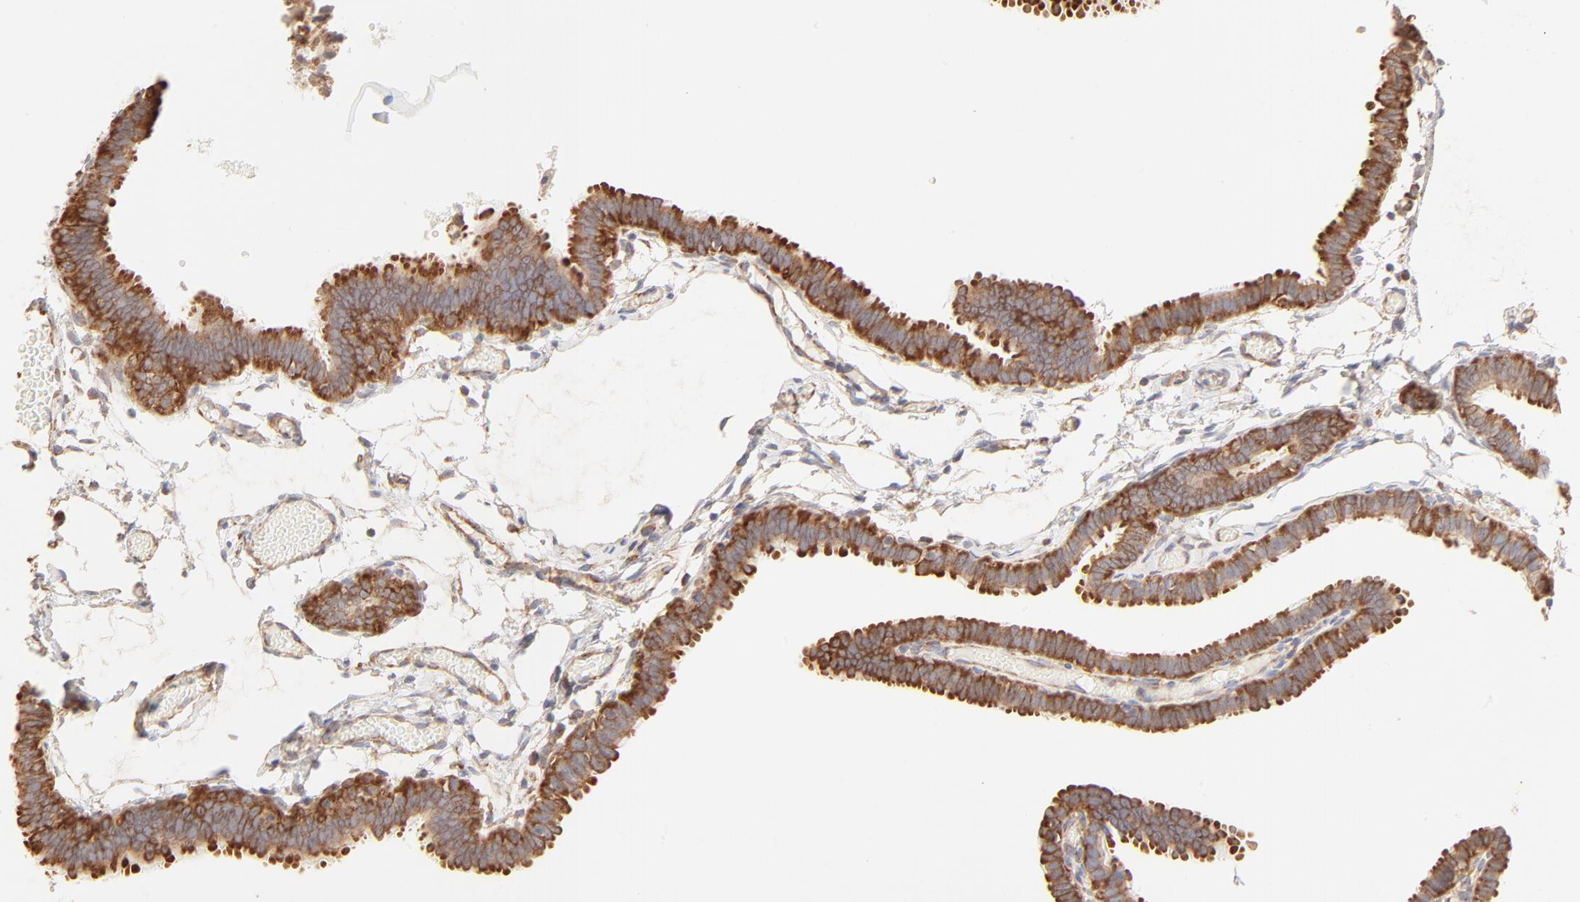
{"staining": {"intensity": "strong", "quantity": ">75%", "location": "cytoplasmic/membranous"}, "tissue": "fallopian tube", "cell_type": "Glandular cells", "image_type": "normal", "snomed": [{"axis": "morphology", "description": "Normal tissue, NOS"}, {"axis": "topography", "description": "Fallopian tube"}], "caption": "Human fallopian tube stained with a brown dye exhibits strong cytoplasmic/membranous positive expression in approximately >75% of glandular cells.", "gene": "RPS20", "patient": {"sex": "female", "age": 29}}